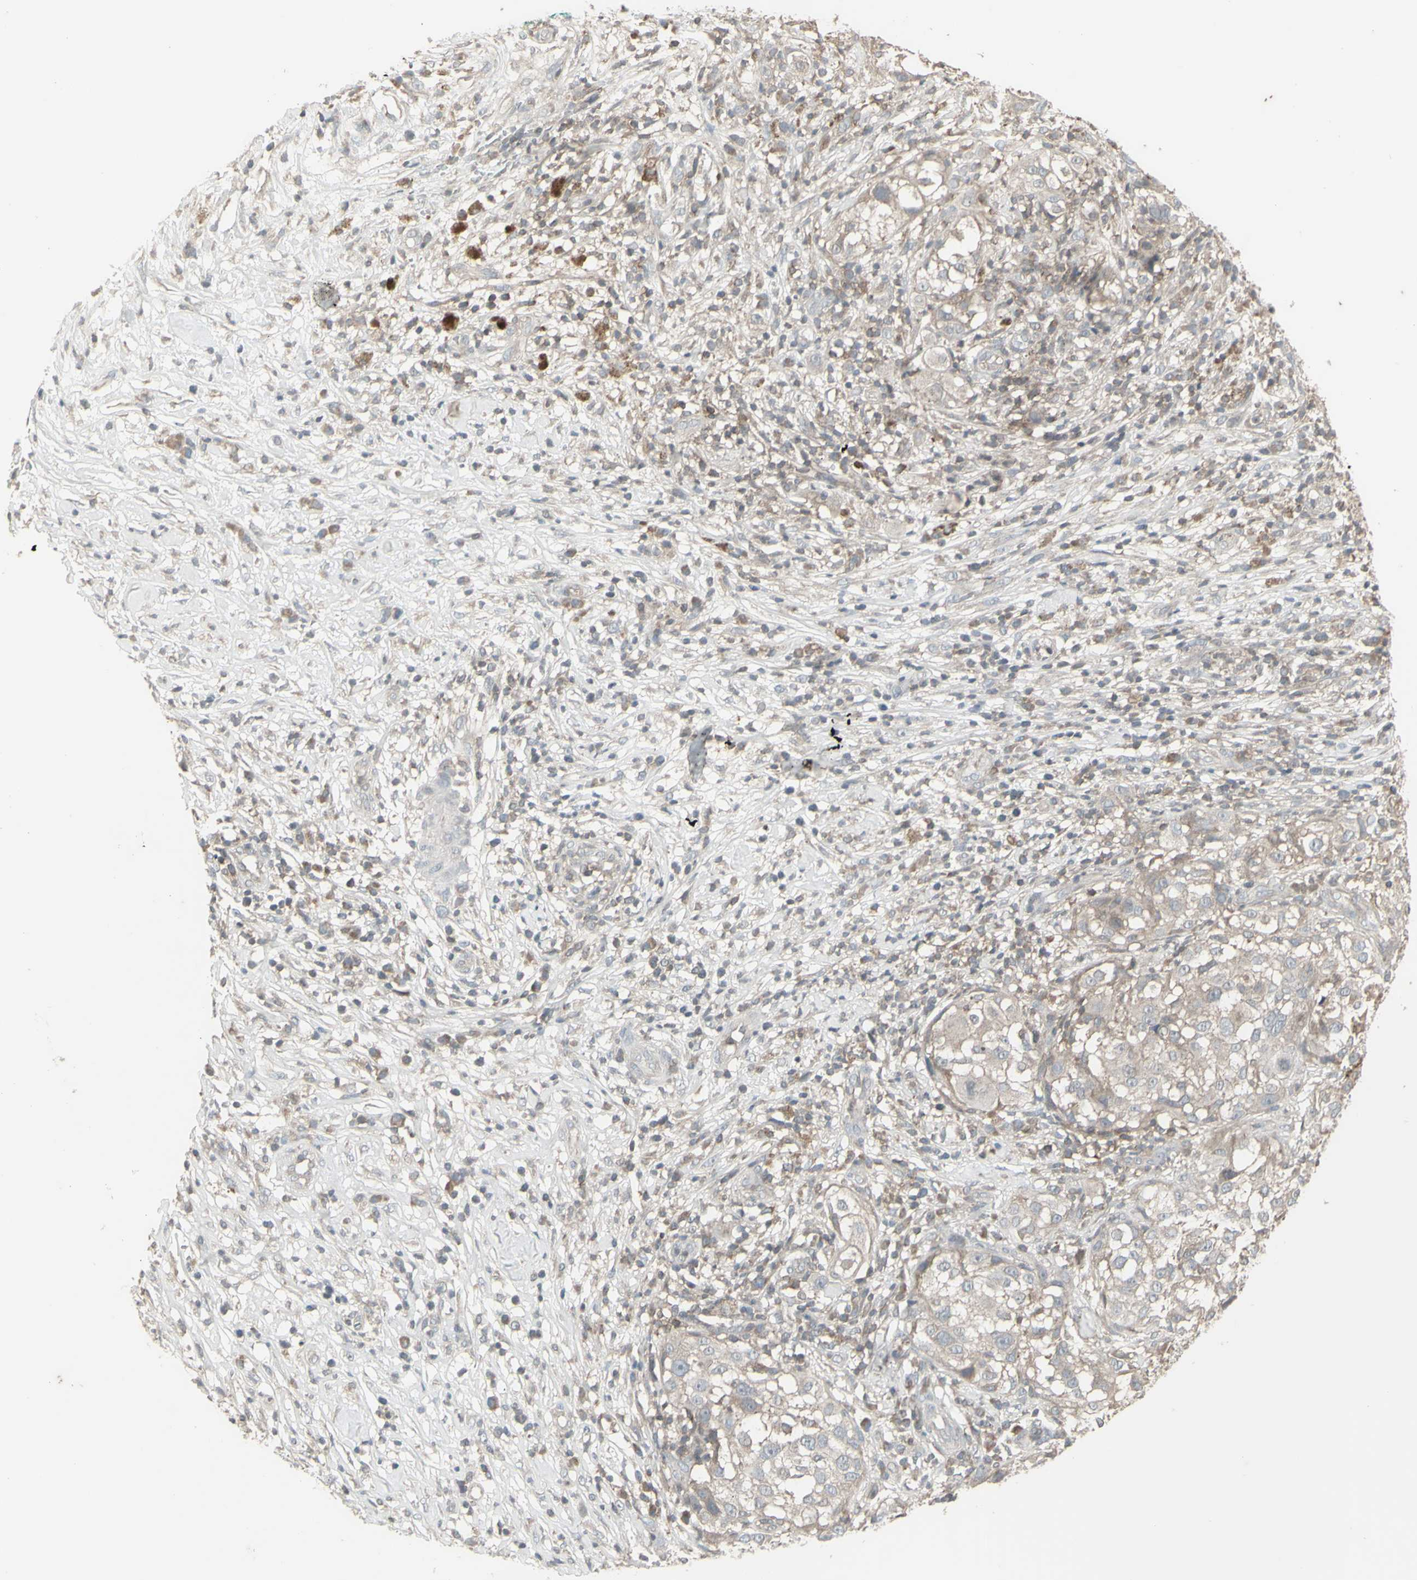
{"staining": {"intensity": "negative", "quantity": "none", "location": "none"}, "tissue": "melanoma", "cell_type": "Tumor cells", "image_type": "cancer", "snomed": [{"axis": "morphology", "description": "Necrosis, NOS"}, {"axis": "morphology", "description": "Malignant melanoma, NOS"}, {"axis": "topography", "description": "Skin"}], "caption": "Protein analysis of malignant melanoma exhibits no significant expression in tumor cells.", "gene": "CSK", "patient": {"sex": "female", "age": 87}}